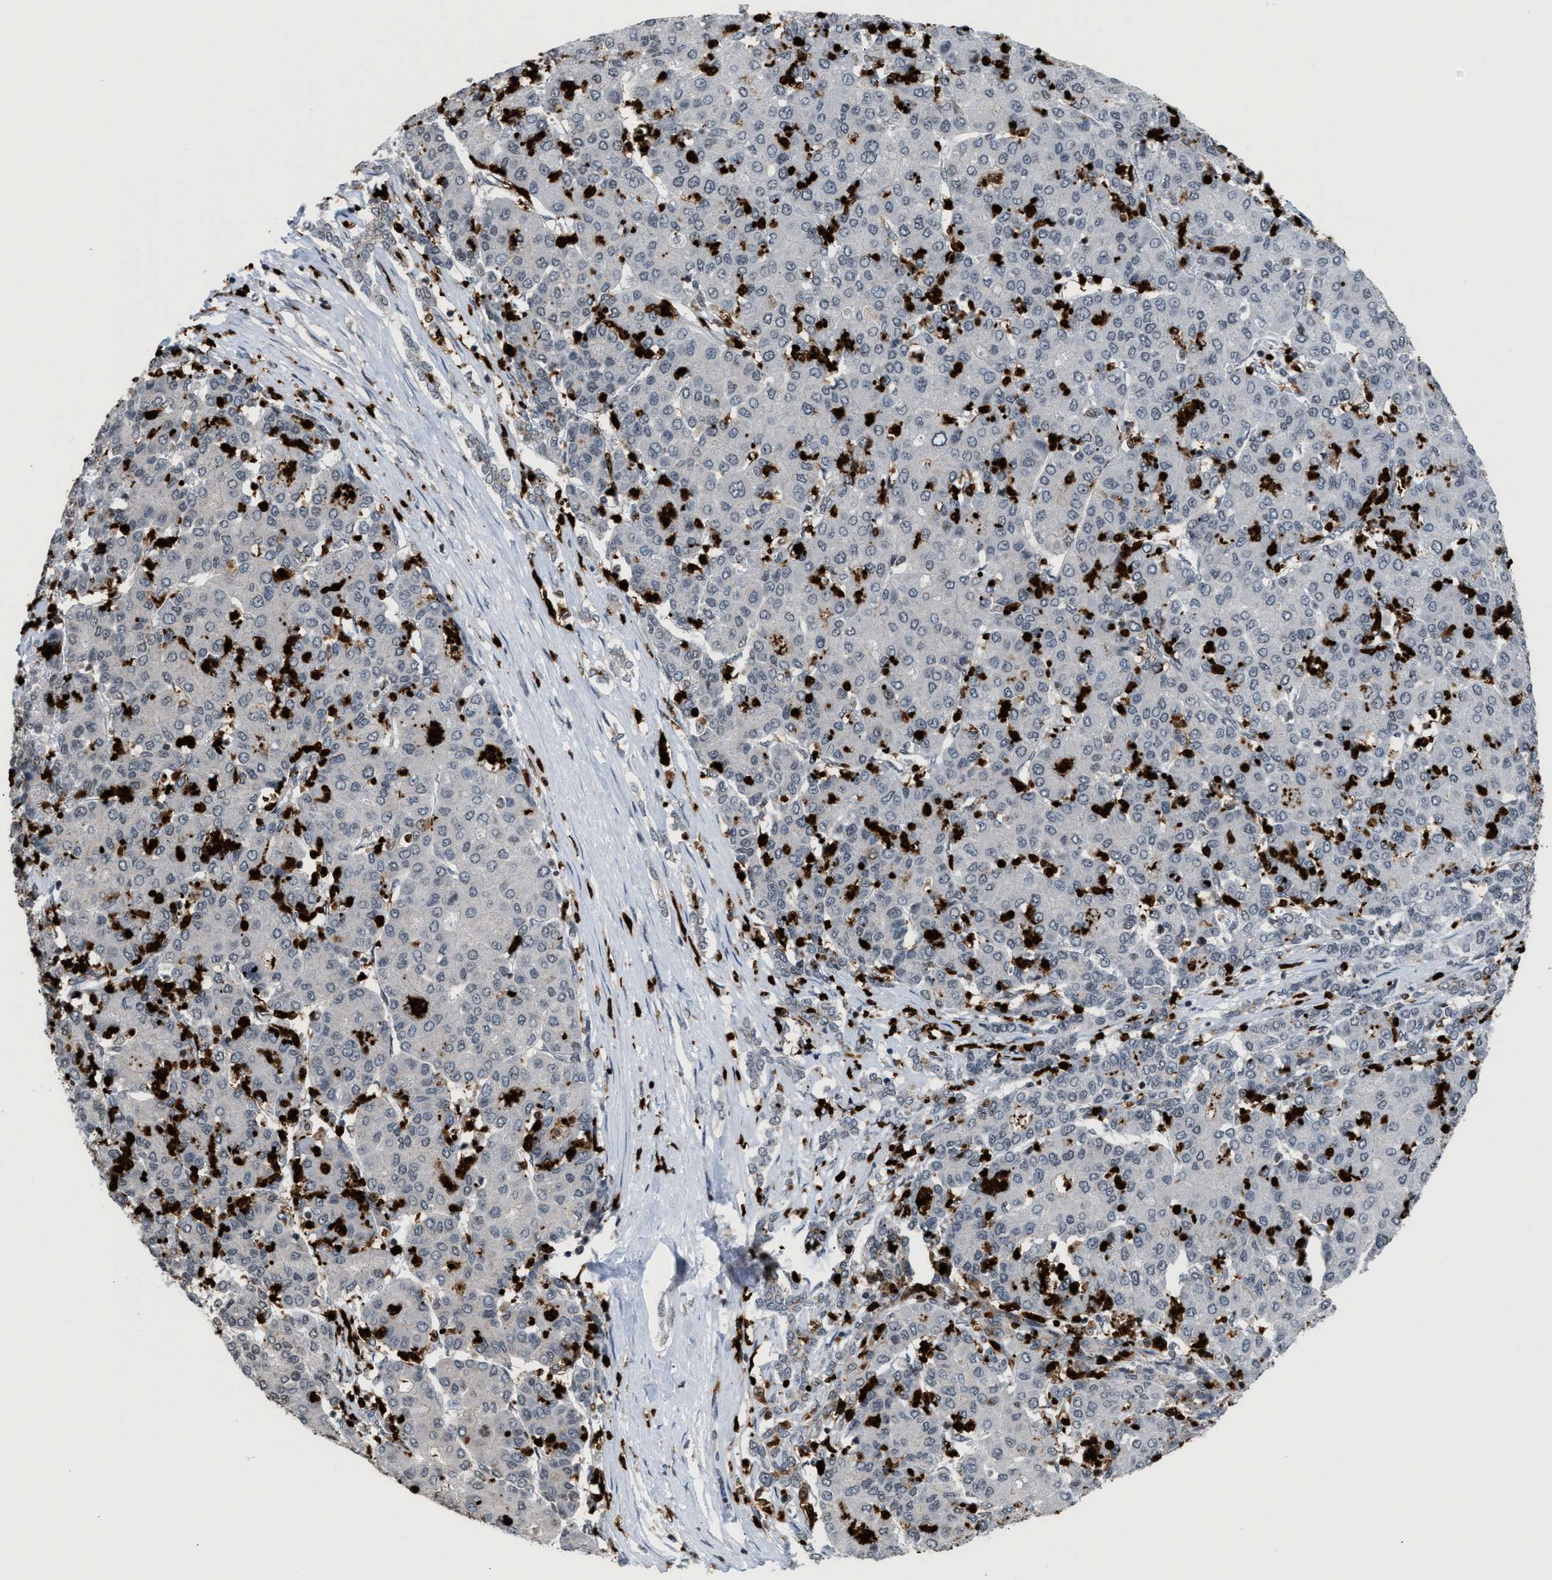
{"staining": {"intensity": "negative", "quantity": "none", "location": "none"}, "tissue": "liver cancer", "cell_type": "Tumor cells", "image_type": "cancer", "snomed": [{"axis": "morphology", "description": "Carcinoma, Hepatocellular, NOS"}, {"axis": "topography", "description": "Liver"}], "caption": "Human liver hepatocellular carcinoma stained for a protein using IHC reveals no positivity in tumor cells.", "gene": "PRUNE2", "patient": {"sex": "male", "age": 65}}